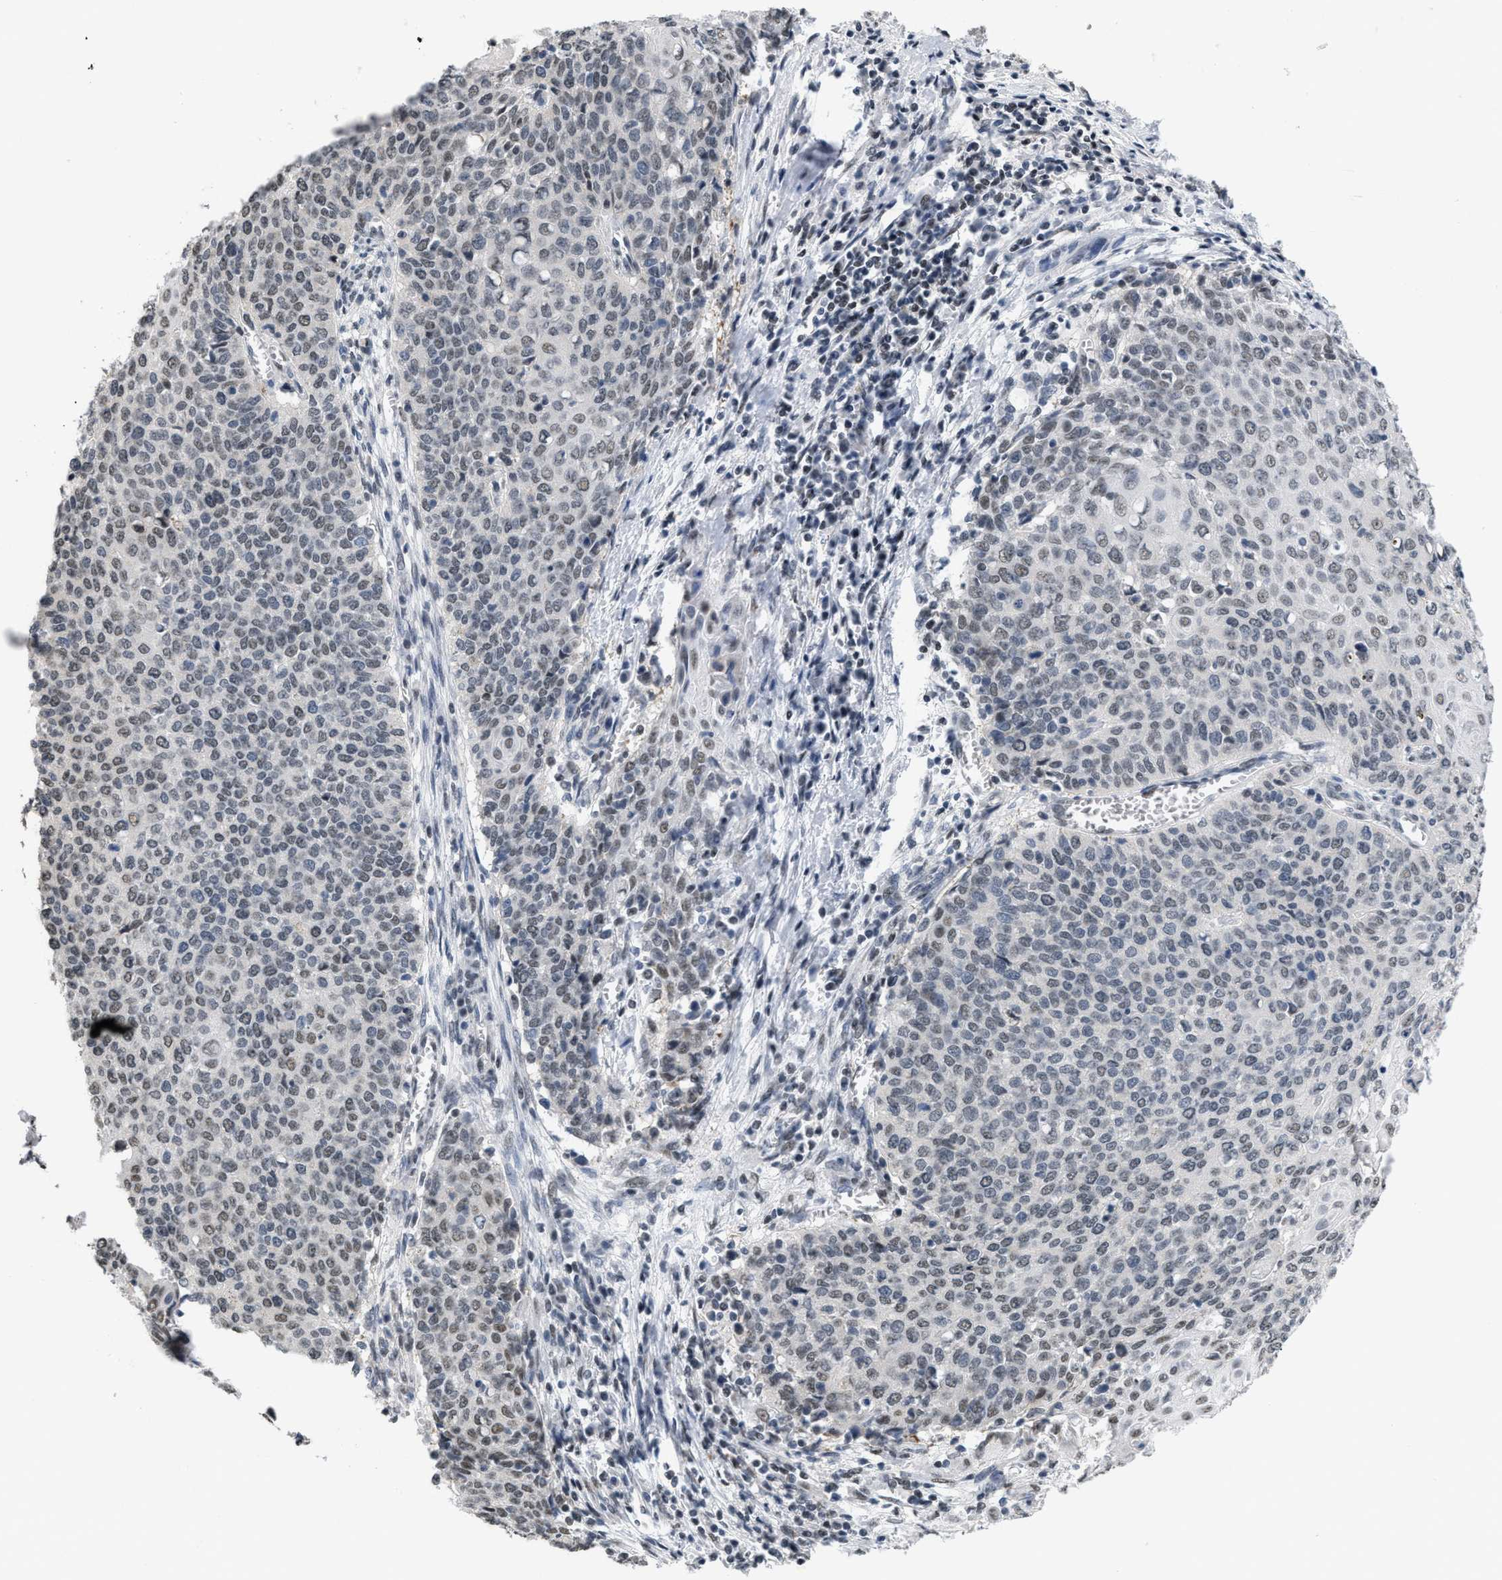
{"staining": {"intensity": "weak", "quantity": "25%-75%", "location": "nuclear"}, "tissue": "cervical cancer", "cell_type": "Tumor cells", "image_type": "cancer", "snomed": [{"axis": "morphology", "description": "Squamous cell carcinoma, NOS"}, {"axis": "topography", "description": "Cervix"}], "caption": "Cervical cancer was stained to show a protein in brown. There is low levels of weak nuclear staining in about 25%-75% of tumor cells.", "gene": "RAF1", "patient": {"sex": "female", "age": 39}}